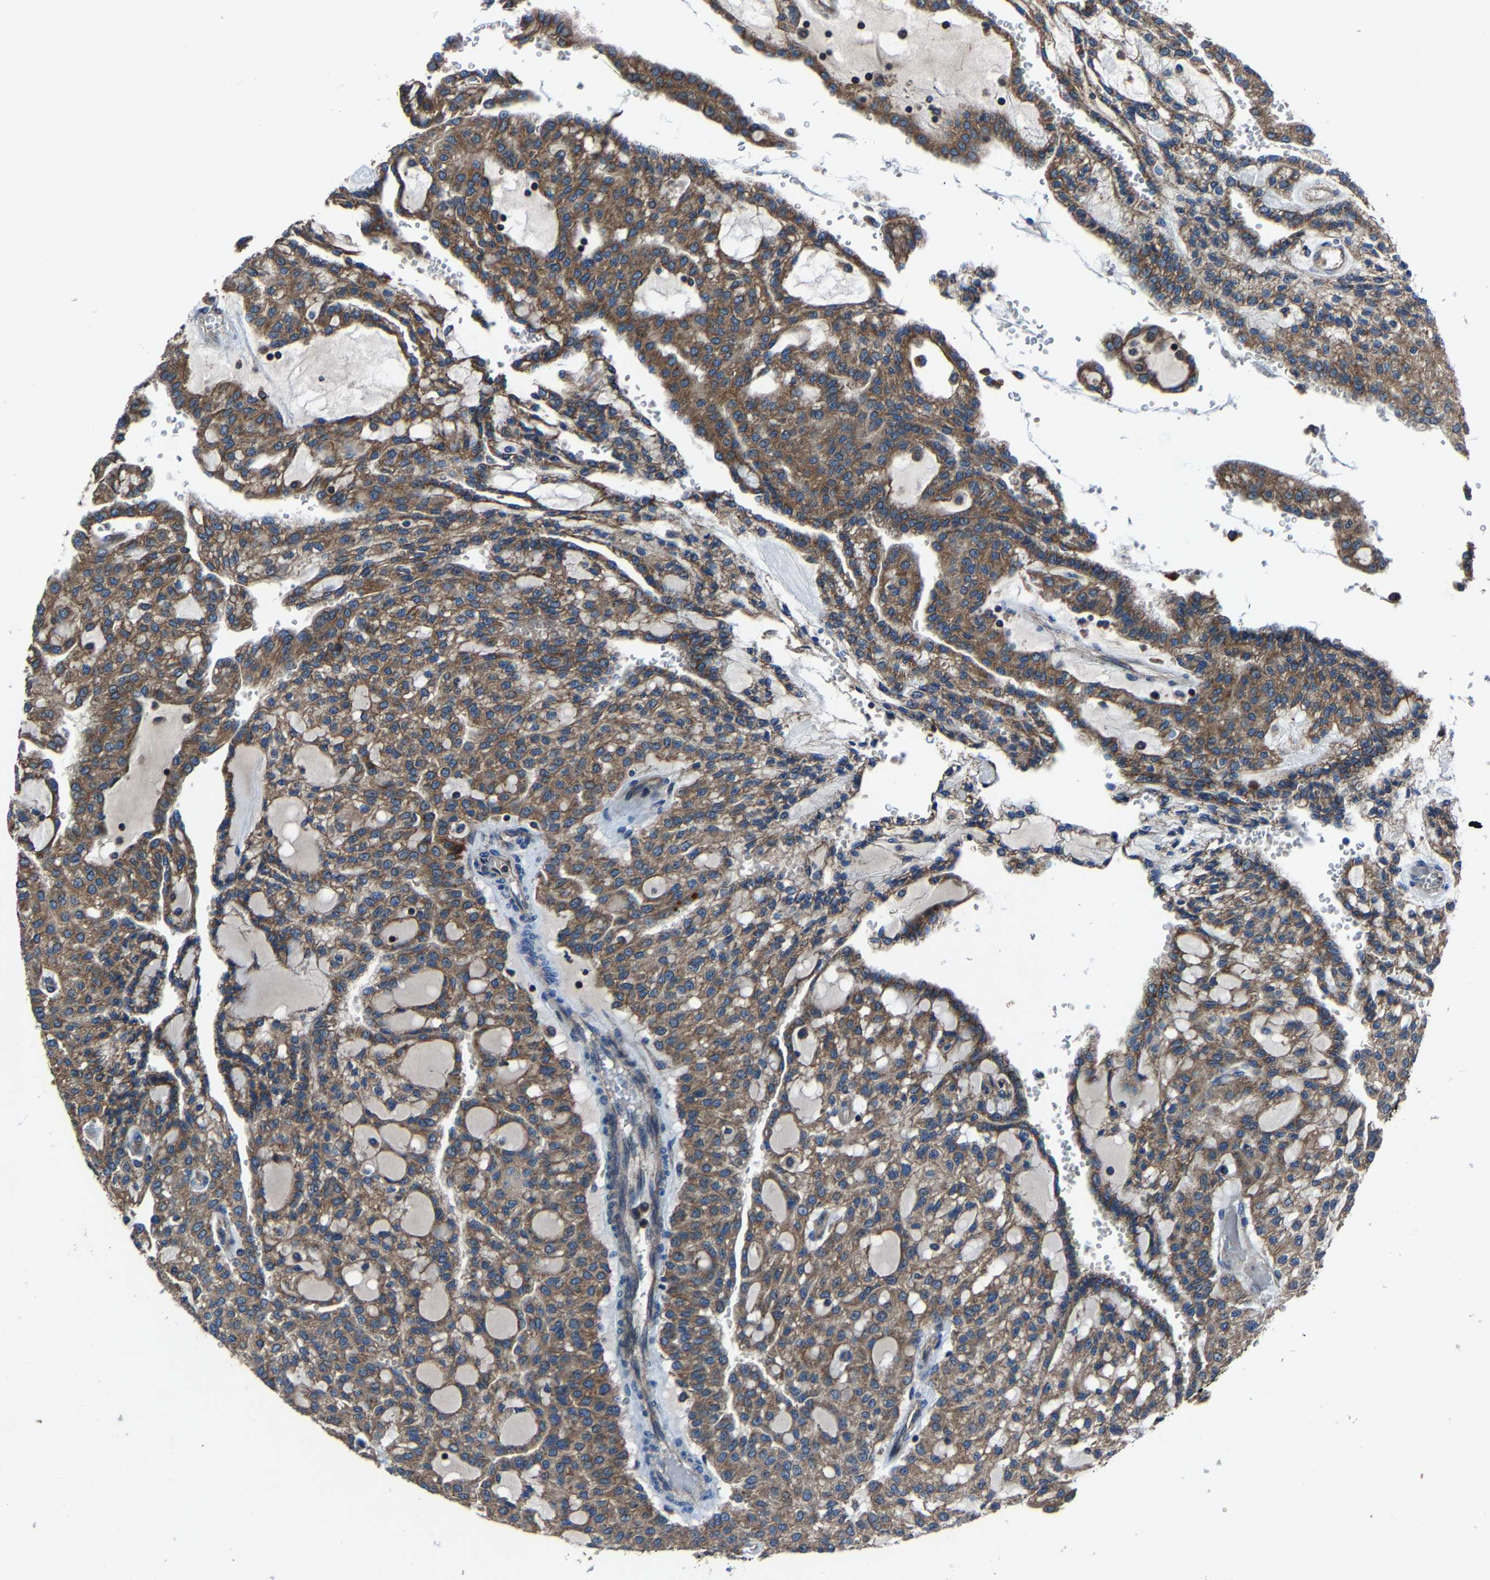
{"staining": {"intensity": "moderate", "quantity": ">75%", "location": "cytoplasmic/membranous"}, "tissue": "renal cancer", "cell_type": "Tumor cells", "image_type": "cancer", "snomed": [{"axis": "morphology", "description": "Adenocarcinoma, NOS"}, {"axis": "topography", "description": "Kidney"}], "caption": "About >75% of tumor cells in renal cancer (adenocarcinoma) demonstrate moderate cytoplasmic/membranous protein positivity as visualized by brown immunohistochemical staining.", "gene": "KIAA1958", "patient": {"sex": "male", "age": 63}}